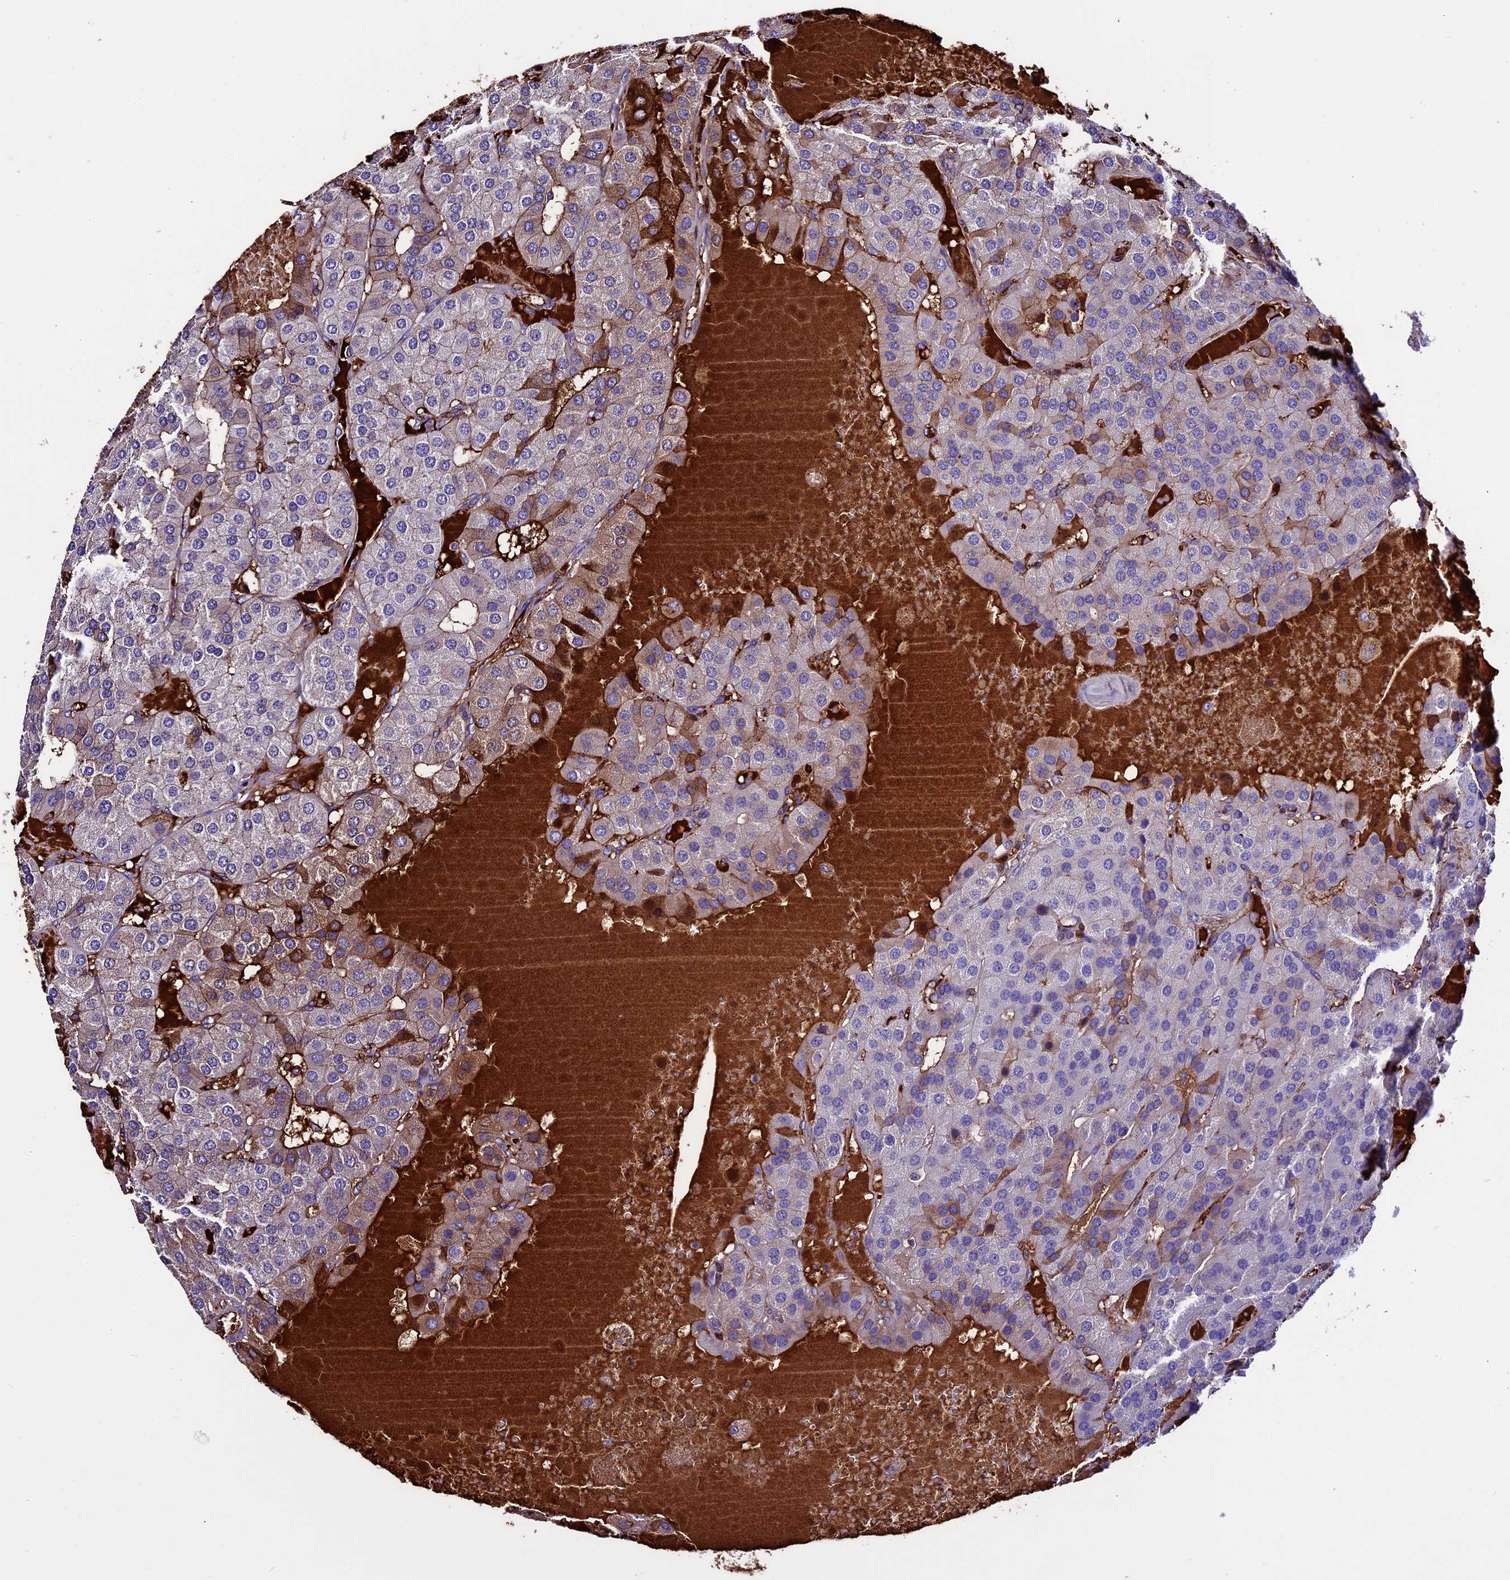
{"staining": {"intensity": "weak", "quantity": "<25%", "location": "cytoplasmic/membranous"}, "tissue": "parathyroid gland", "cell_type": "Glandular cells", "image_type": "normal", "snomed": [{"axis": "morphology", "description": "Normal tissue, NOS"}, {"axis": "morphology", "description": "Adenoma, NOS"}, {"axis": "topography", "description": "Parathyroid gland"}], "caption": "Immunohistochemistry micrograph of normal parathyroid gland: human parathyroid gland stained with DAB displays no significant protein staining in glandular cells. The staining was performed using DAB (3,3'-diaminobenzidine) to visualize the protein expression in brown, while the nuclei were stained in blue with hematoxylin (Magnification: 20x).", "gene": "TCP11L2", "patient": {"sex": "female", "age": 86}}